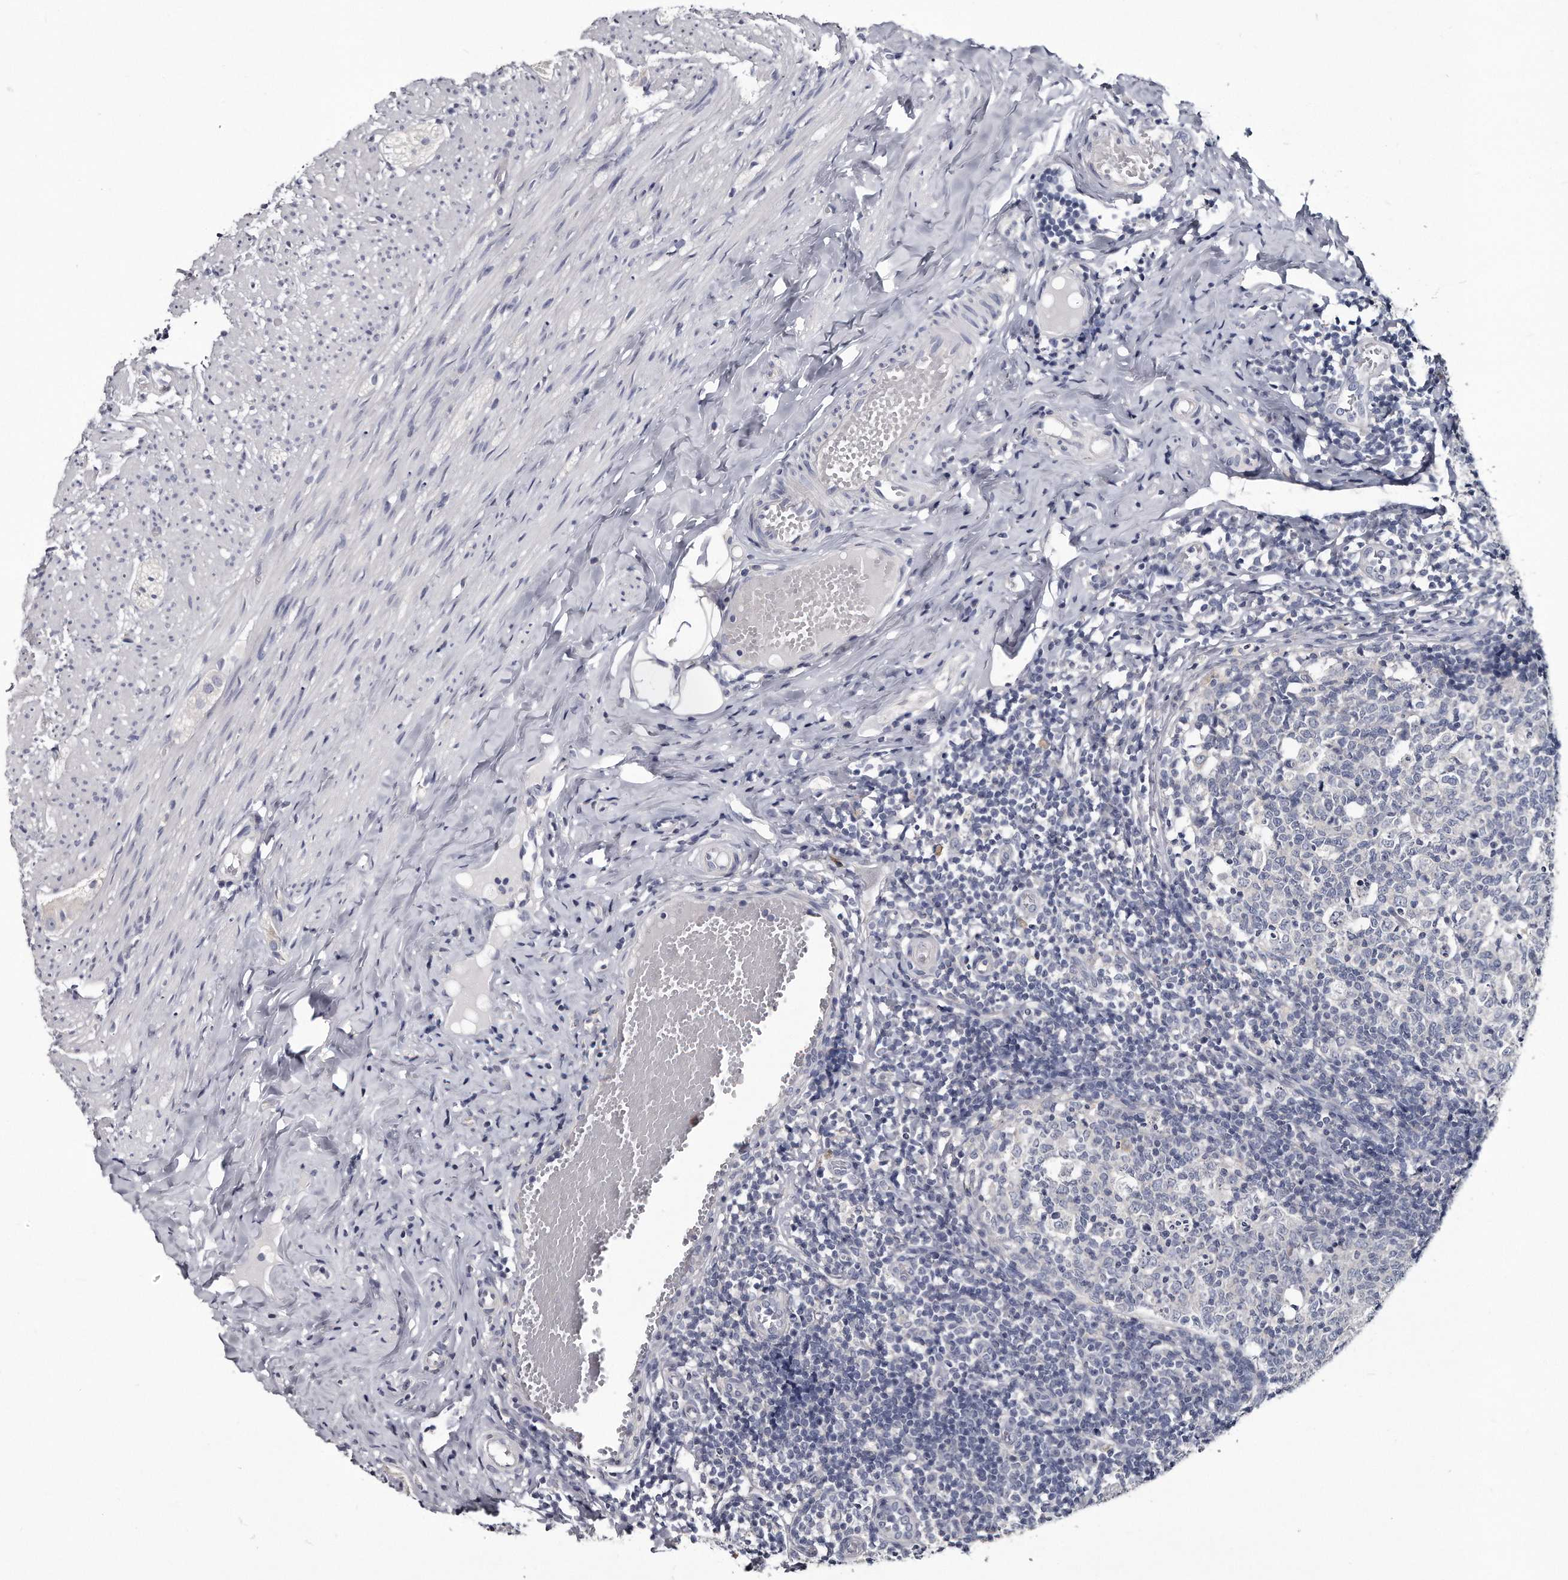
{"staining": {"intensity": "negative", "quantity": "none", "location": "none"}, "tissue": "appendix", "cell_type": "Glandular cells", "image_type": "normal", "snomed": [{"axis": "morphology", "description": "Normal tissue, NOS"}, {"axis": "topography", "description": "Appendix"}], "caption": "DAB (3,3'-diaminobenzidine) immunohistochemical staining of normal appendix displays no significant positivity in glandular cells. Brightfield microscopy of IHC stained with DAB (brown) and hematoxylin (blue), captured at high magnification.", "gene": "GAPVD1", "patient": {"sex": "male", "age": 8}}